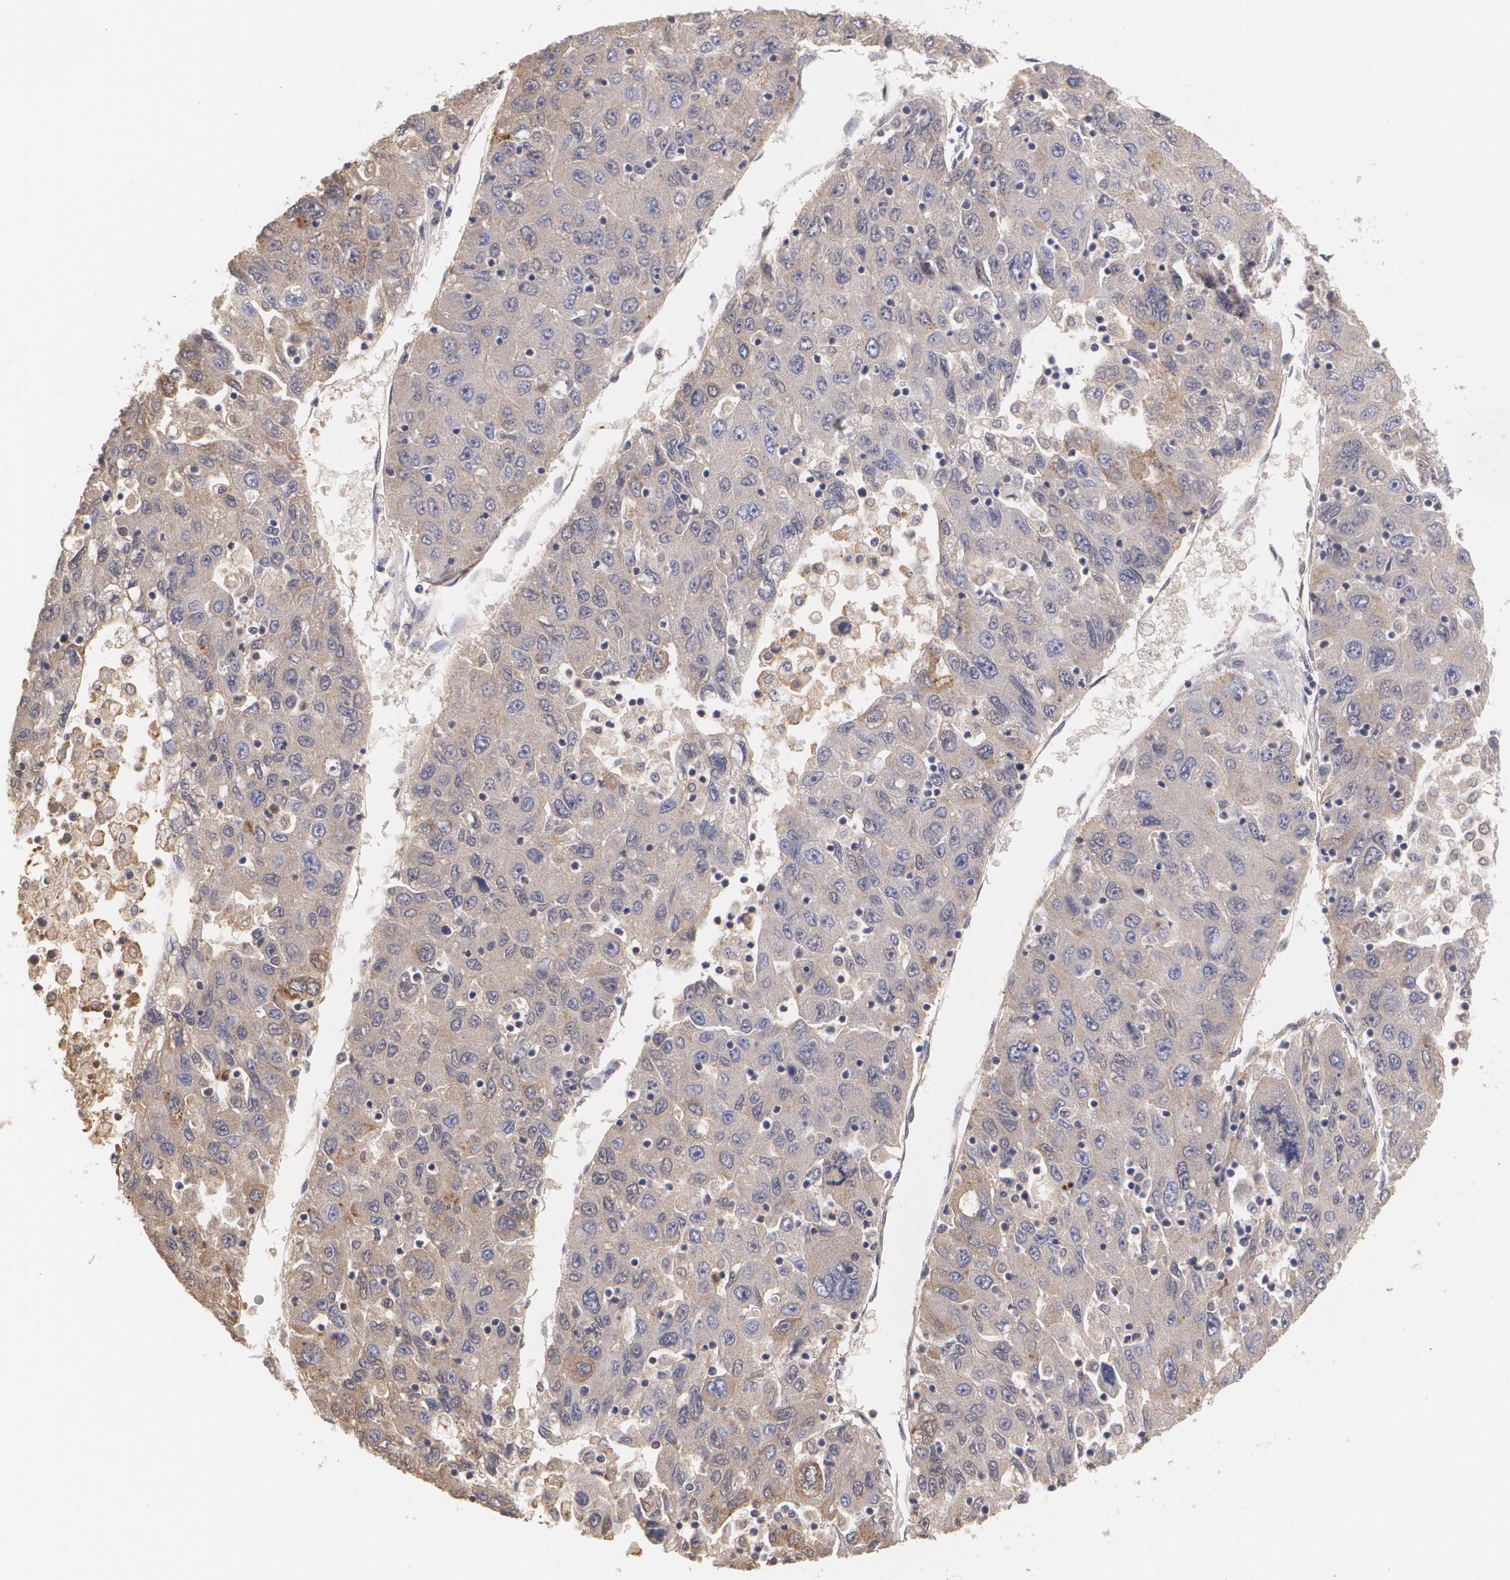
{"staining": {"intensity": "weak", "quantity": "25%-75%", "location": "cytoplasmic/membranous"}, "tissue": "liver cancer", "cell_type": "Tumor cells", "image_type": "cancer", "snomed": [{"axis": "morphology", "description": "Carcinoma, Hepatocellular, NOS"}, {"axis": "topography", "description": "Liver"}], "caption": "The immunohistochemical stain shows weak cytoplasmic/membranous staining in tumor cells of liver cancer tissue.", "gene": "SERPINA1", "patient": {"sex": "male", "age": 49}}